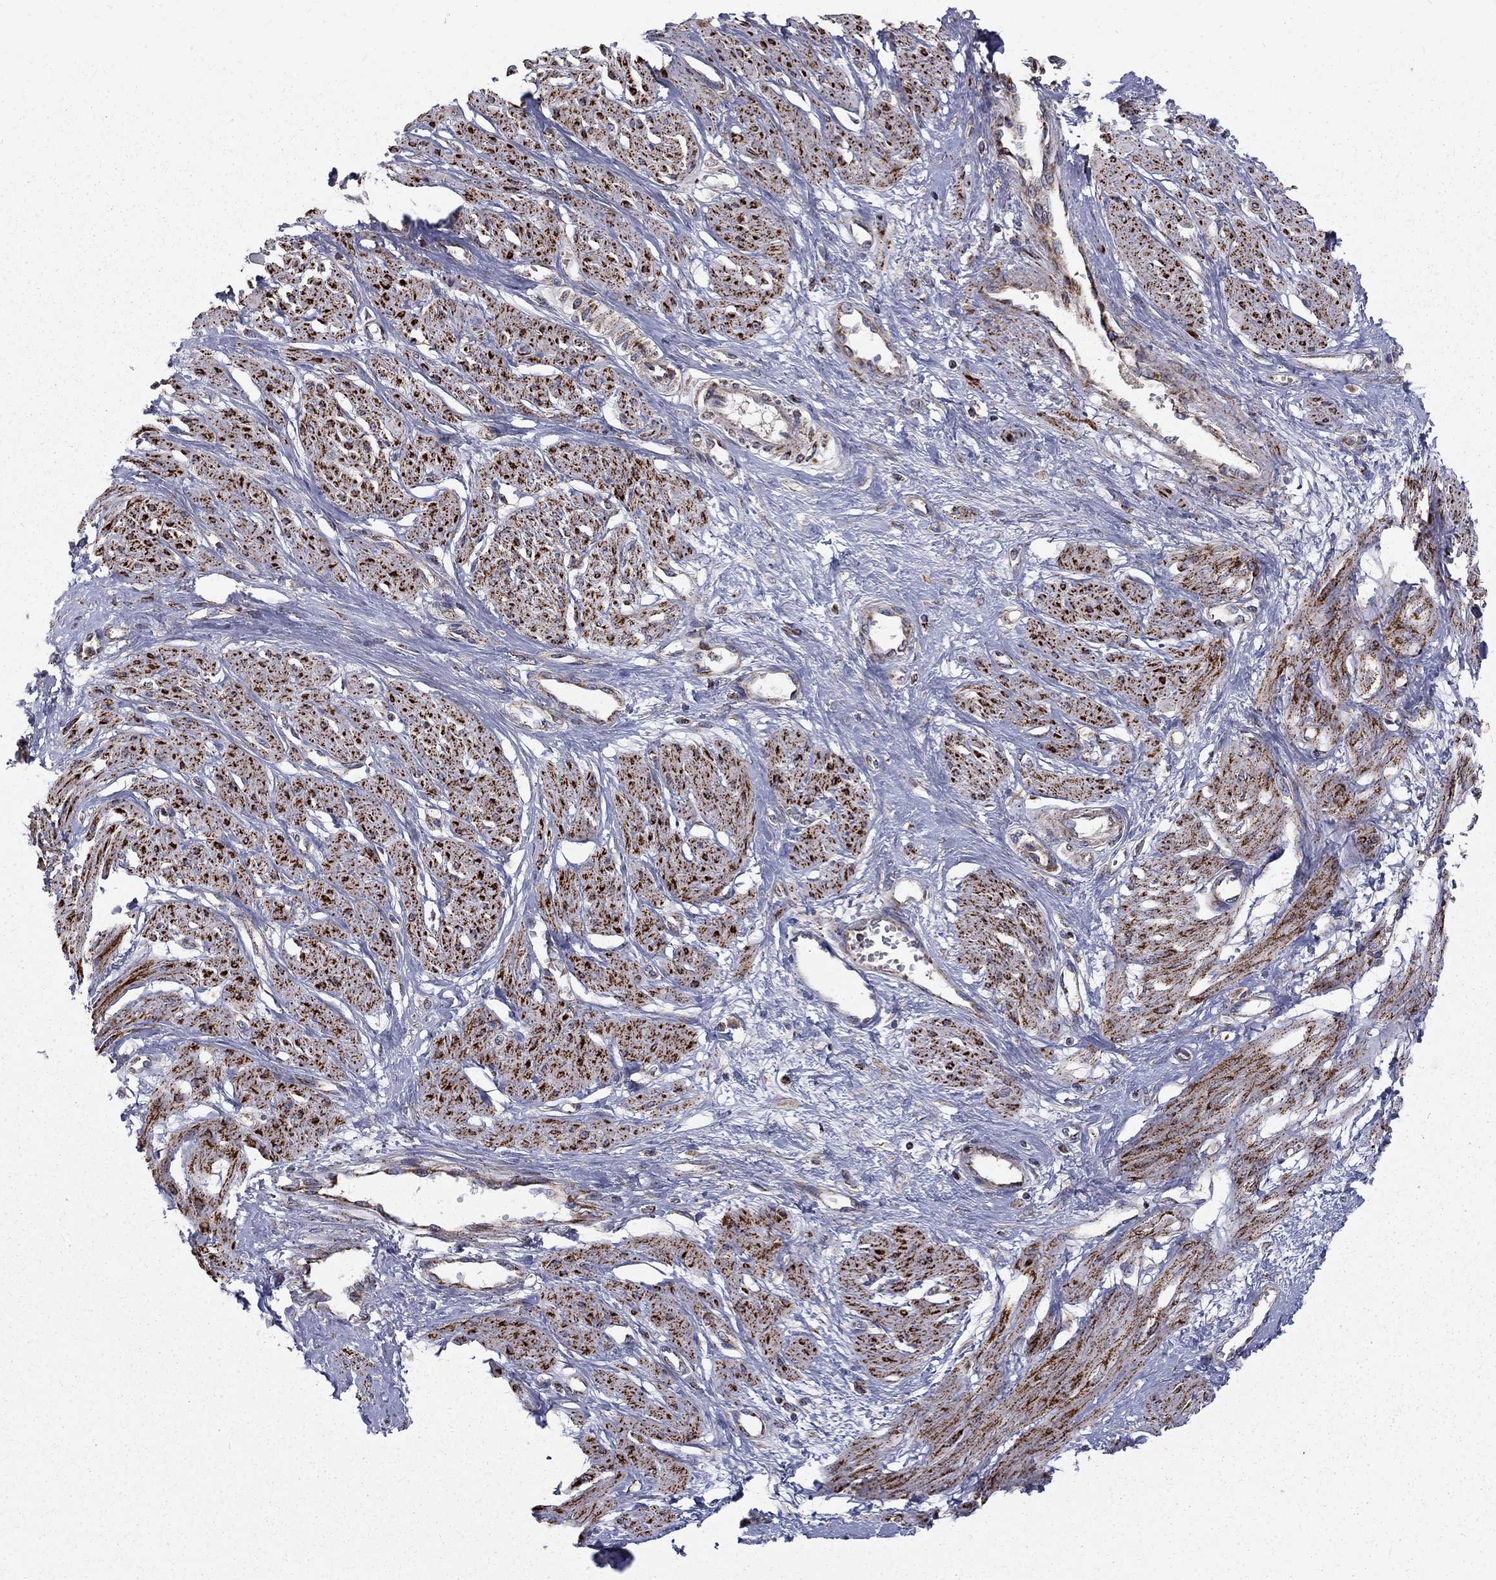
{"staining": {"intensity": "strong", "quantity": ">75%", "location": "cytoplasmic/membranous"}, "tissue": "smooth muscle", "cell_type": "Smooth muscle cells", "image_type": "normal", "snomed": [{"axis": "morphology", "description": "Normal tissue, NOS"}, {"axis": "topography", "description": "Smooth muscle"}, {"axis": "topography", "description": "Uterus"}], "caption": "Protein positivity by immunohistochemistry (IHC) reveals strong cytoplasmic/membranous expression in about >75% of smooth muscle cells in normal smooth muscle. Immunohistochemistry (ihc) stains the protein of interest in brown and the nuclei are stained blue.", "gene": "ALDH1B1", "patient": {"sex": "female", "age": 39}}